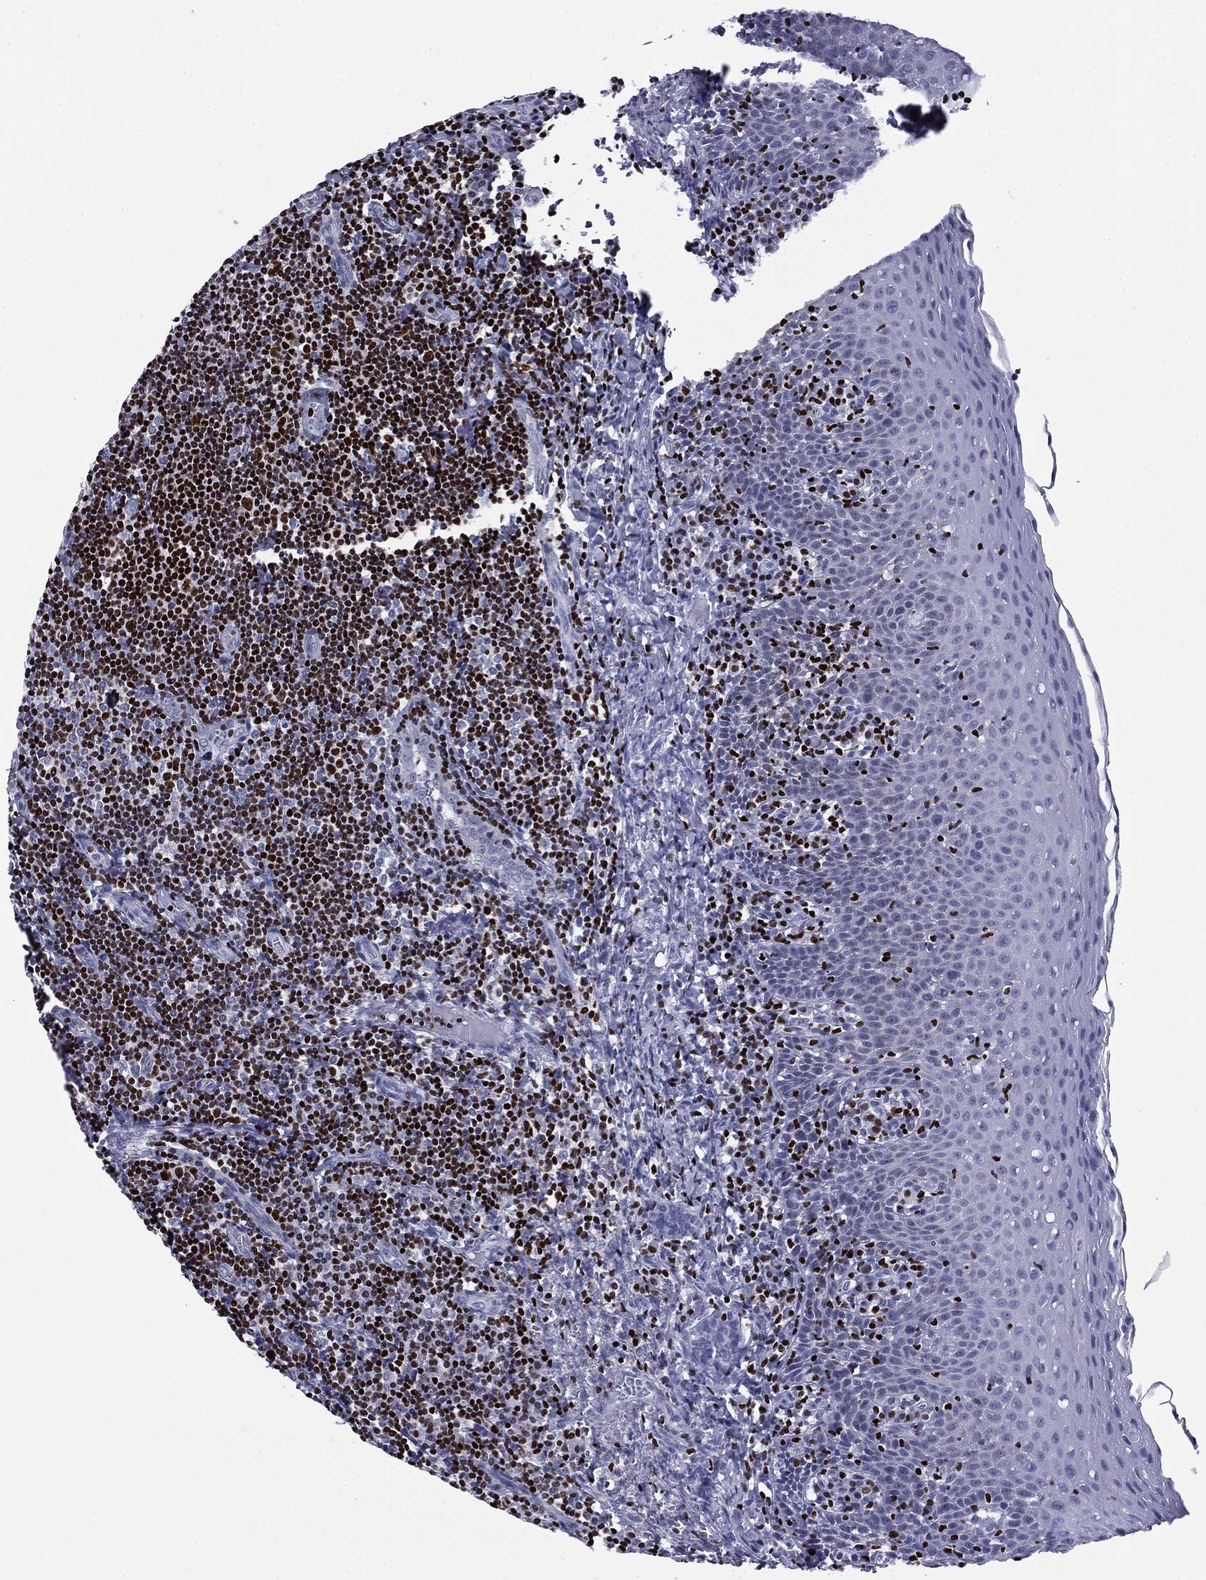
{"staining": {"intensity": "strong", "quantity": ">75%", "location": "nuclear"}, "tissue": "tonsil", "cell_type": "Germinal center cells", "image_type": "normal", "snomed": [{"axis": "morphology", "description": "Normal tissue, NOS"}, {"axis": "morphology", "description": "Inflammation, NOS"}, {"axis": "topography", "description": "Tonsil"}], "caption": "Immunohistochemical staining of benign human tonsil shows high levels of strong nuclear staining in about >75% of germinal center cells.", "gene": "IKZF3", "patient": {"sex": "female", "age": 31}}